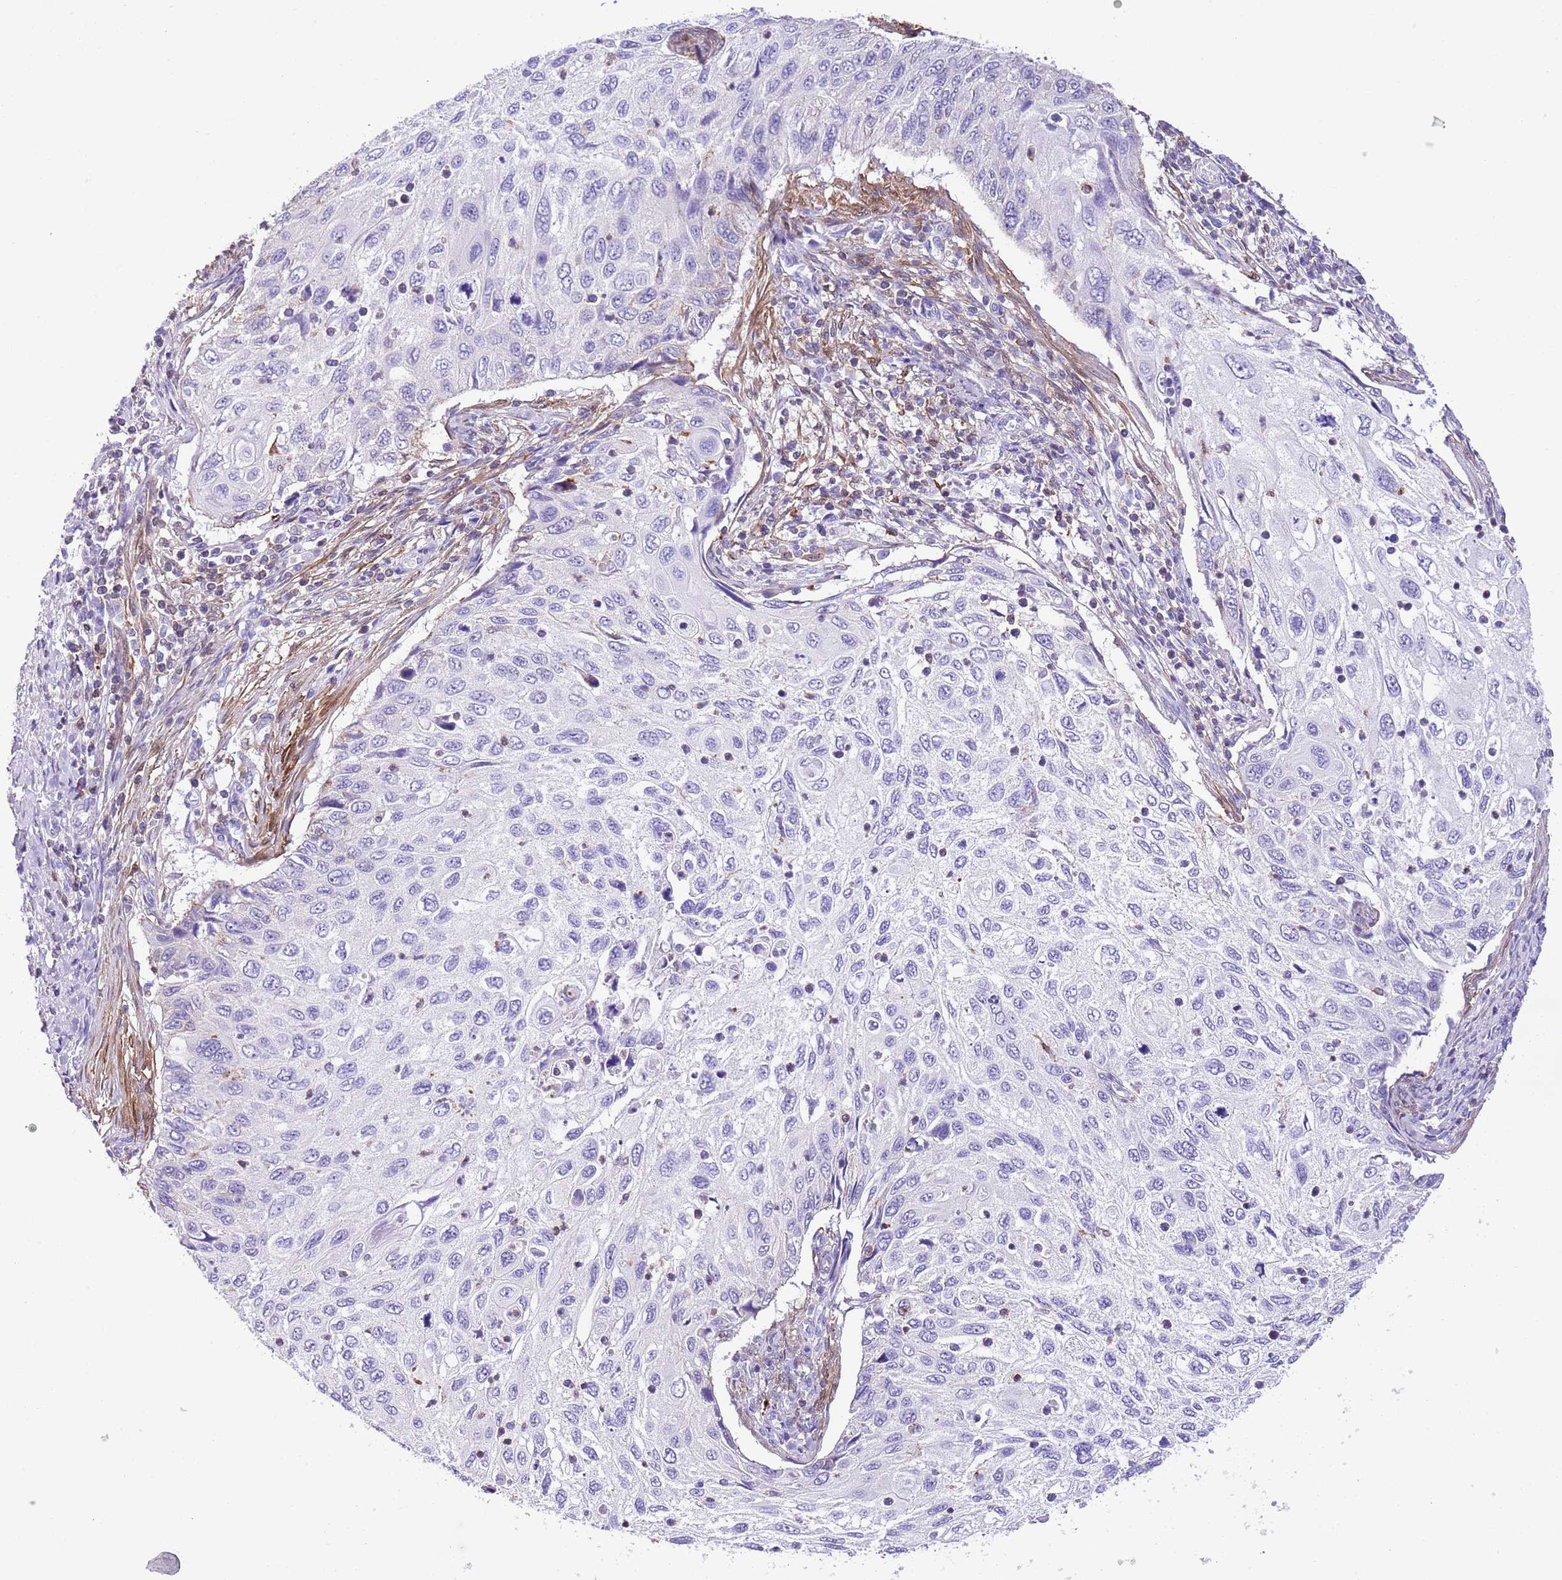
{"staining": {"intensity": "negative", "quantity": "none", "location": "none"}, "tissue": "cervical cancer", "cell_type": "Tumor cells", "image_type": "cancer", "snomed": [{"axis": "morphology", "description": "Squamous cell carcinoma, NOS"}, {"axis": "topography", "description": "Cervix"}], "caption": "Immunohistochemical staining of squamous cell carcinoma (cervical) reveals no significant expression in tumor cells.", "gene": "CNN2", "patient": {"sex": "female", "age": 70}}